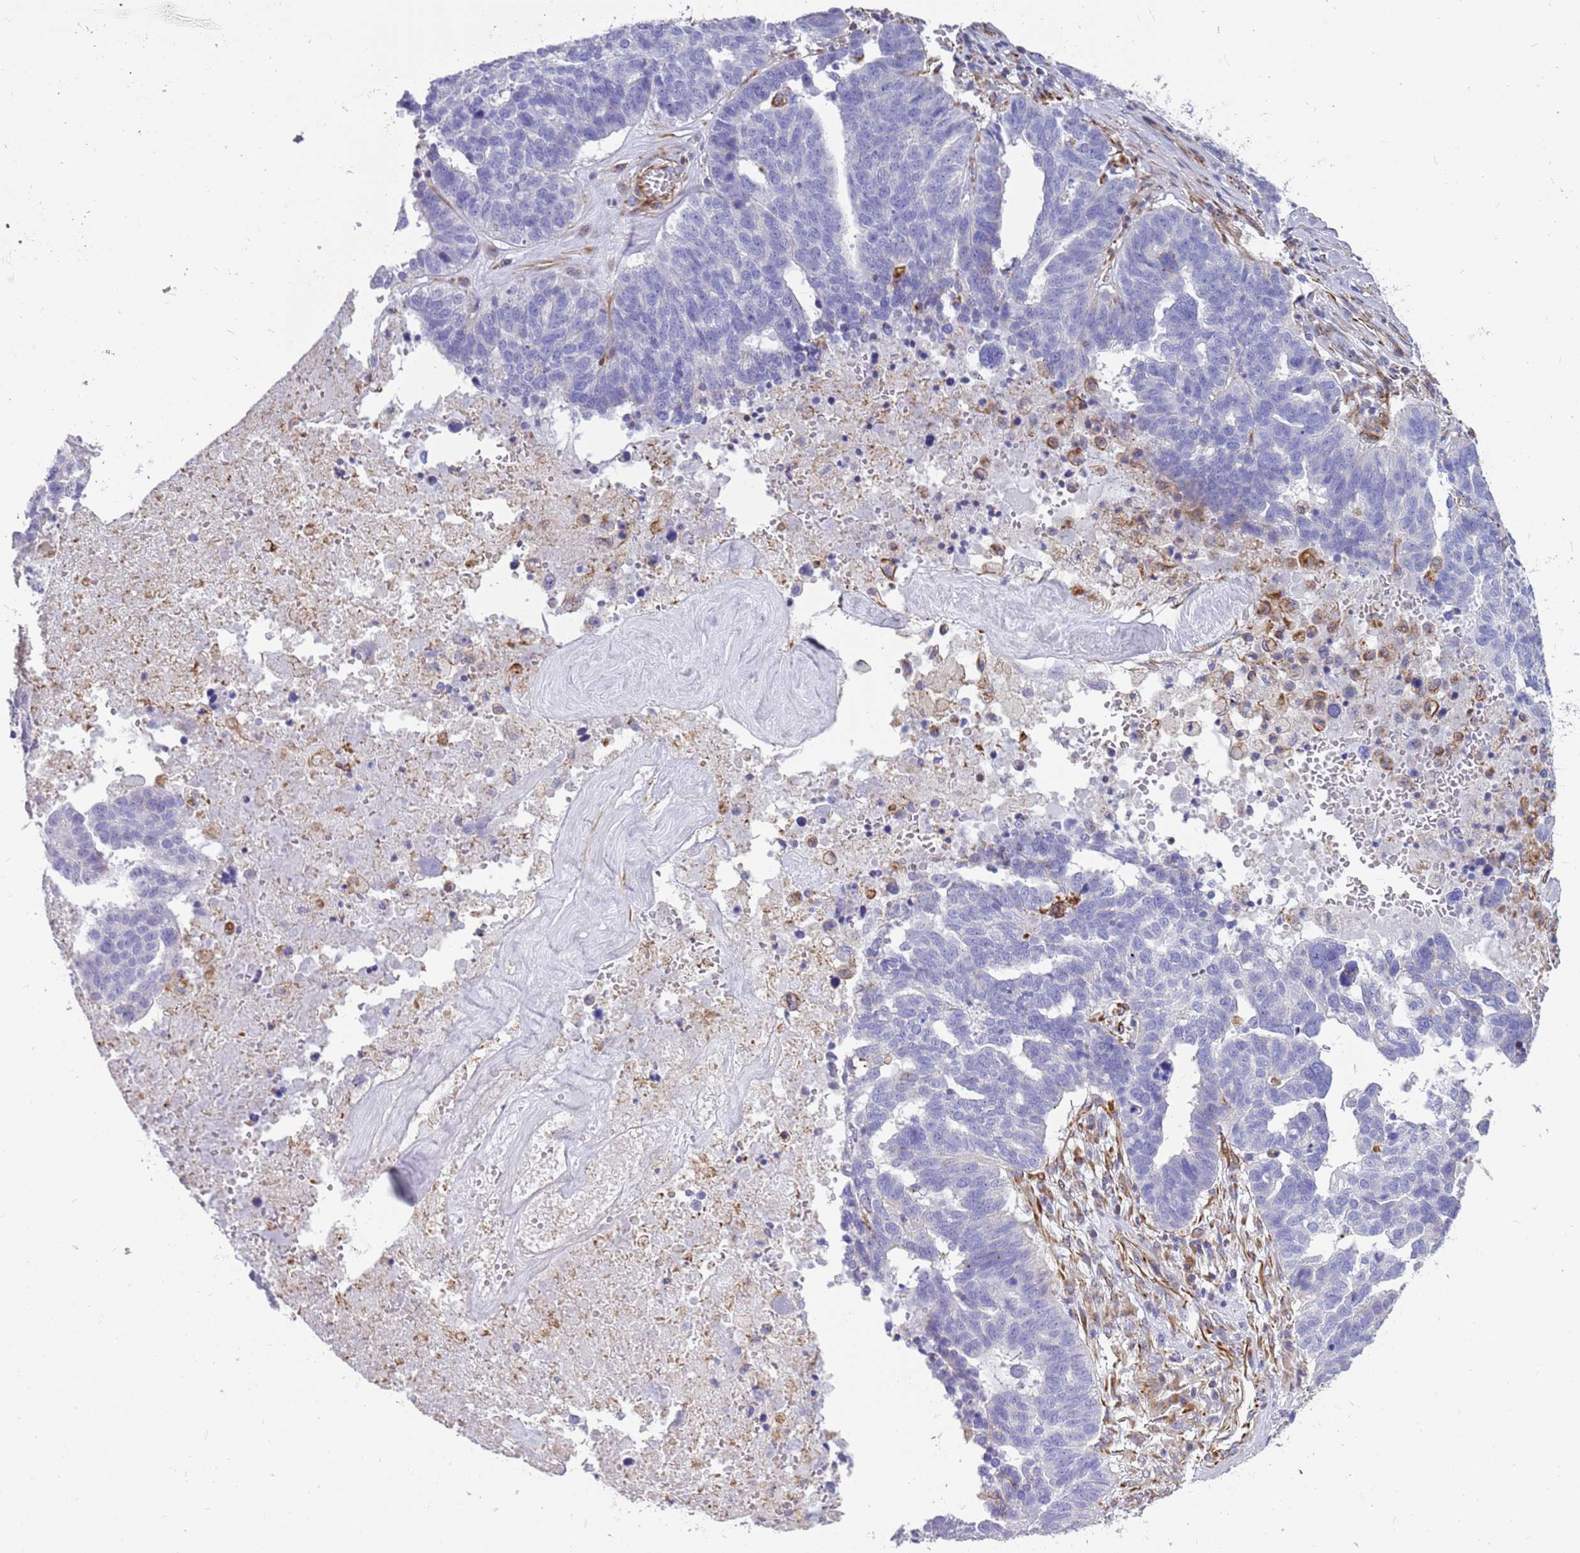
{"staining": {"intensity": "negative", "quantity": "none", "location": "none"}, "tissue": "ovarian cancer", "cell_type": "Tumor cells", "image_type": "cancer", "snomed": [{"axis": "morphology", "description": "Cystadenocarcinoma, serous, NOS"}, {"axis": "topography", "description": "Ovary"}], "caption": "Immunohistochemistry image of neoplastic tissue: ovarian cancer stained with DAB (3,3'-diaminobenzidine) reveals no significant protein positivity in tumor cells.", "gene": "ZDHHC1", "patient": {"sex": "female", "age": 59}}